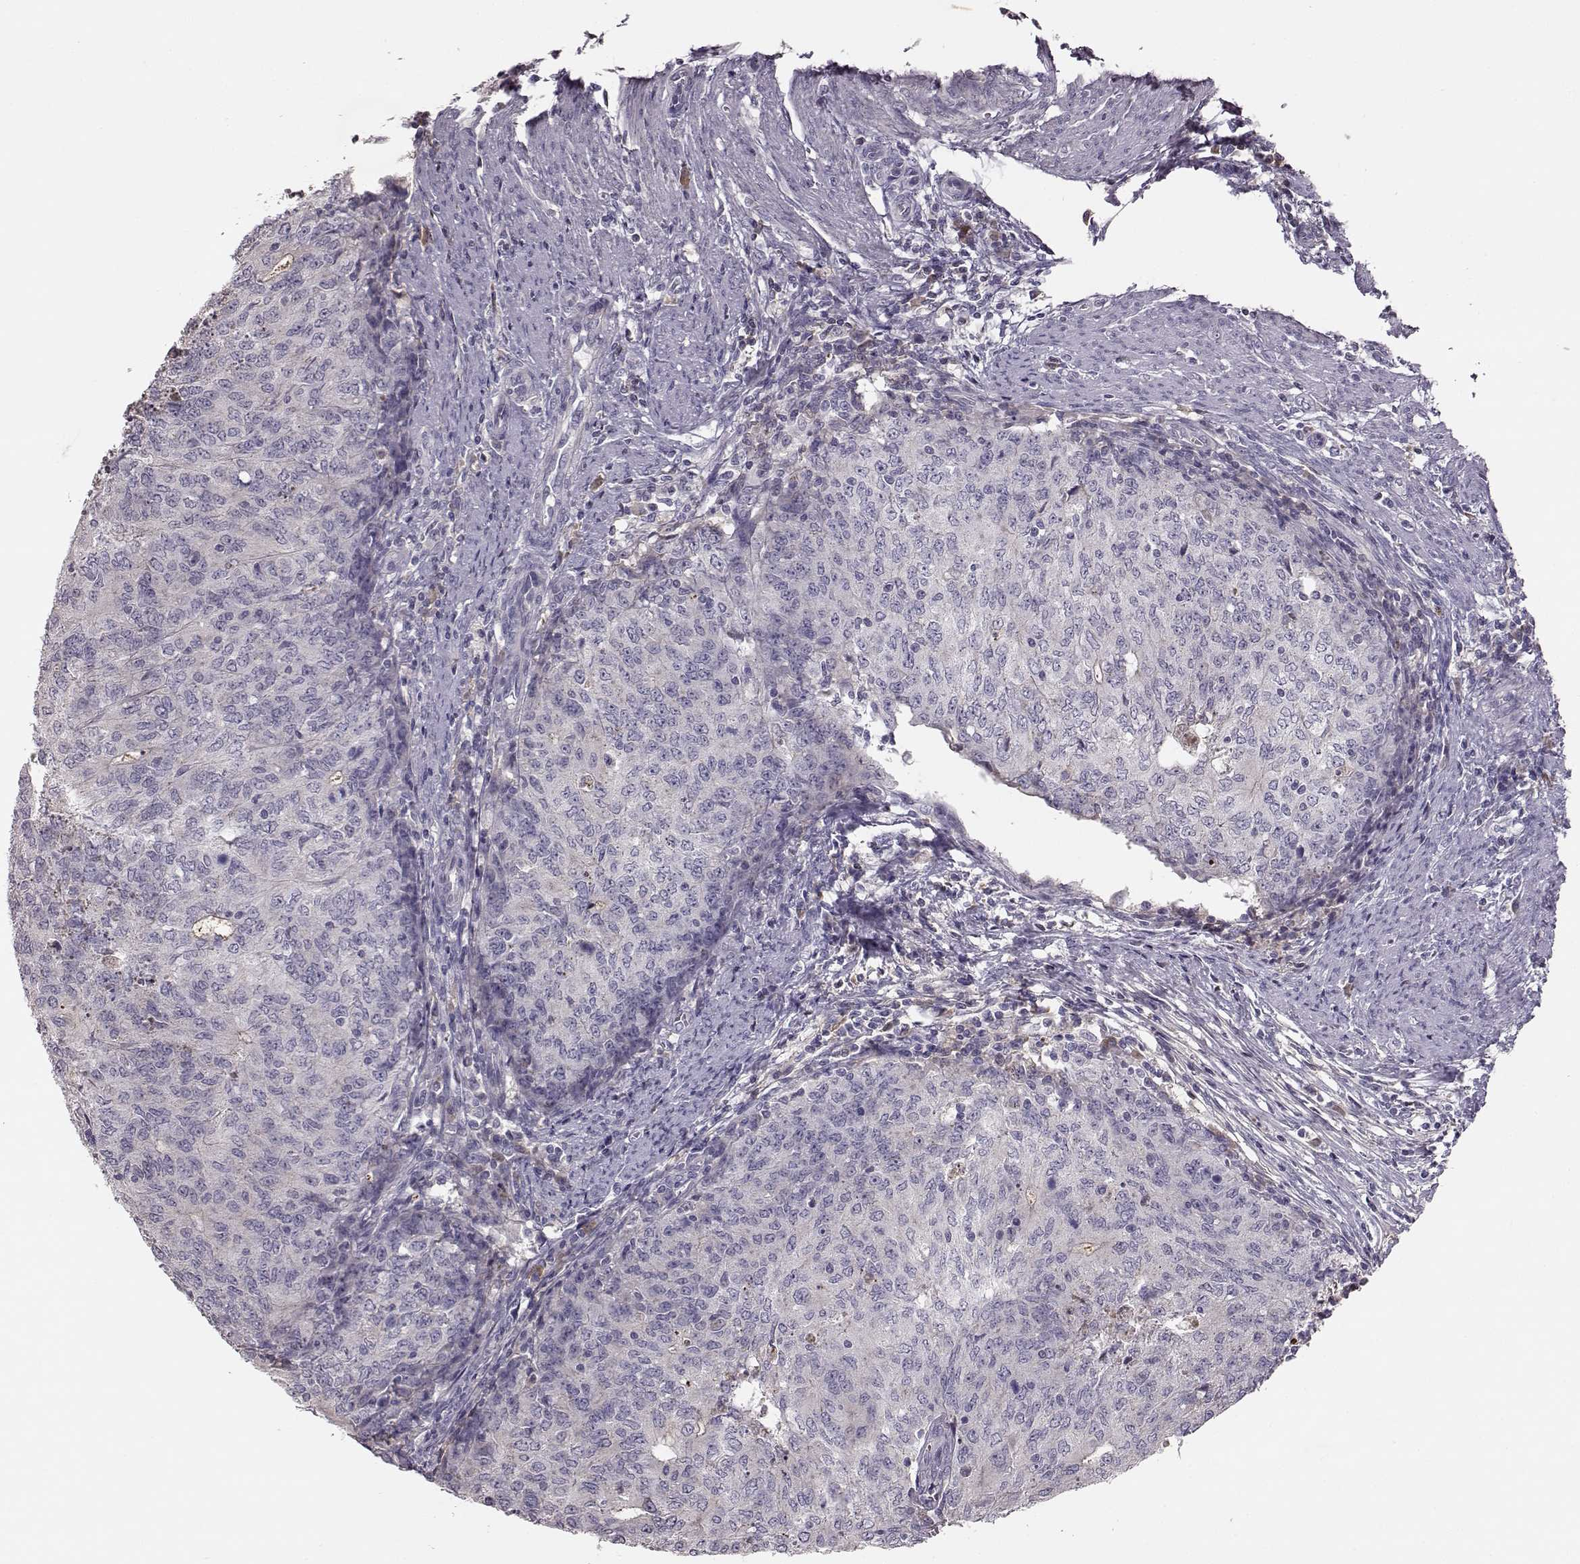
{"staining": {"intensity": "negative", "quantity": "none", "location": "none"}, "tissue": "endometrial cancer", "cell_type": "Tumor cells", "image_type": "cancer", "snomed": [{"axis": "morphology", "description": "Adenocarcinoma, NOS"}, {"axis": "topography", "description": "Endometrium"}], "caption": "Immunohistochemistry of endometrial adenocarcinoma demonstrates no positivity in tumor cells.", "gene": "YJEFN3", "patient": {"sex": "female", "age": 82}}